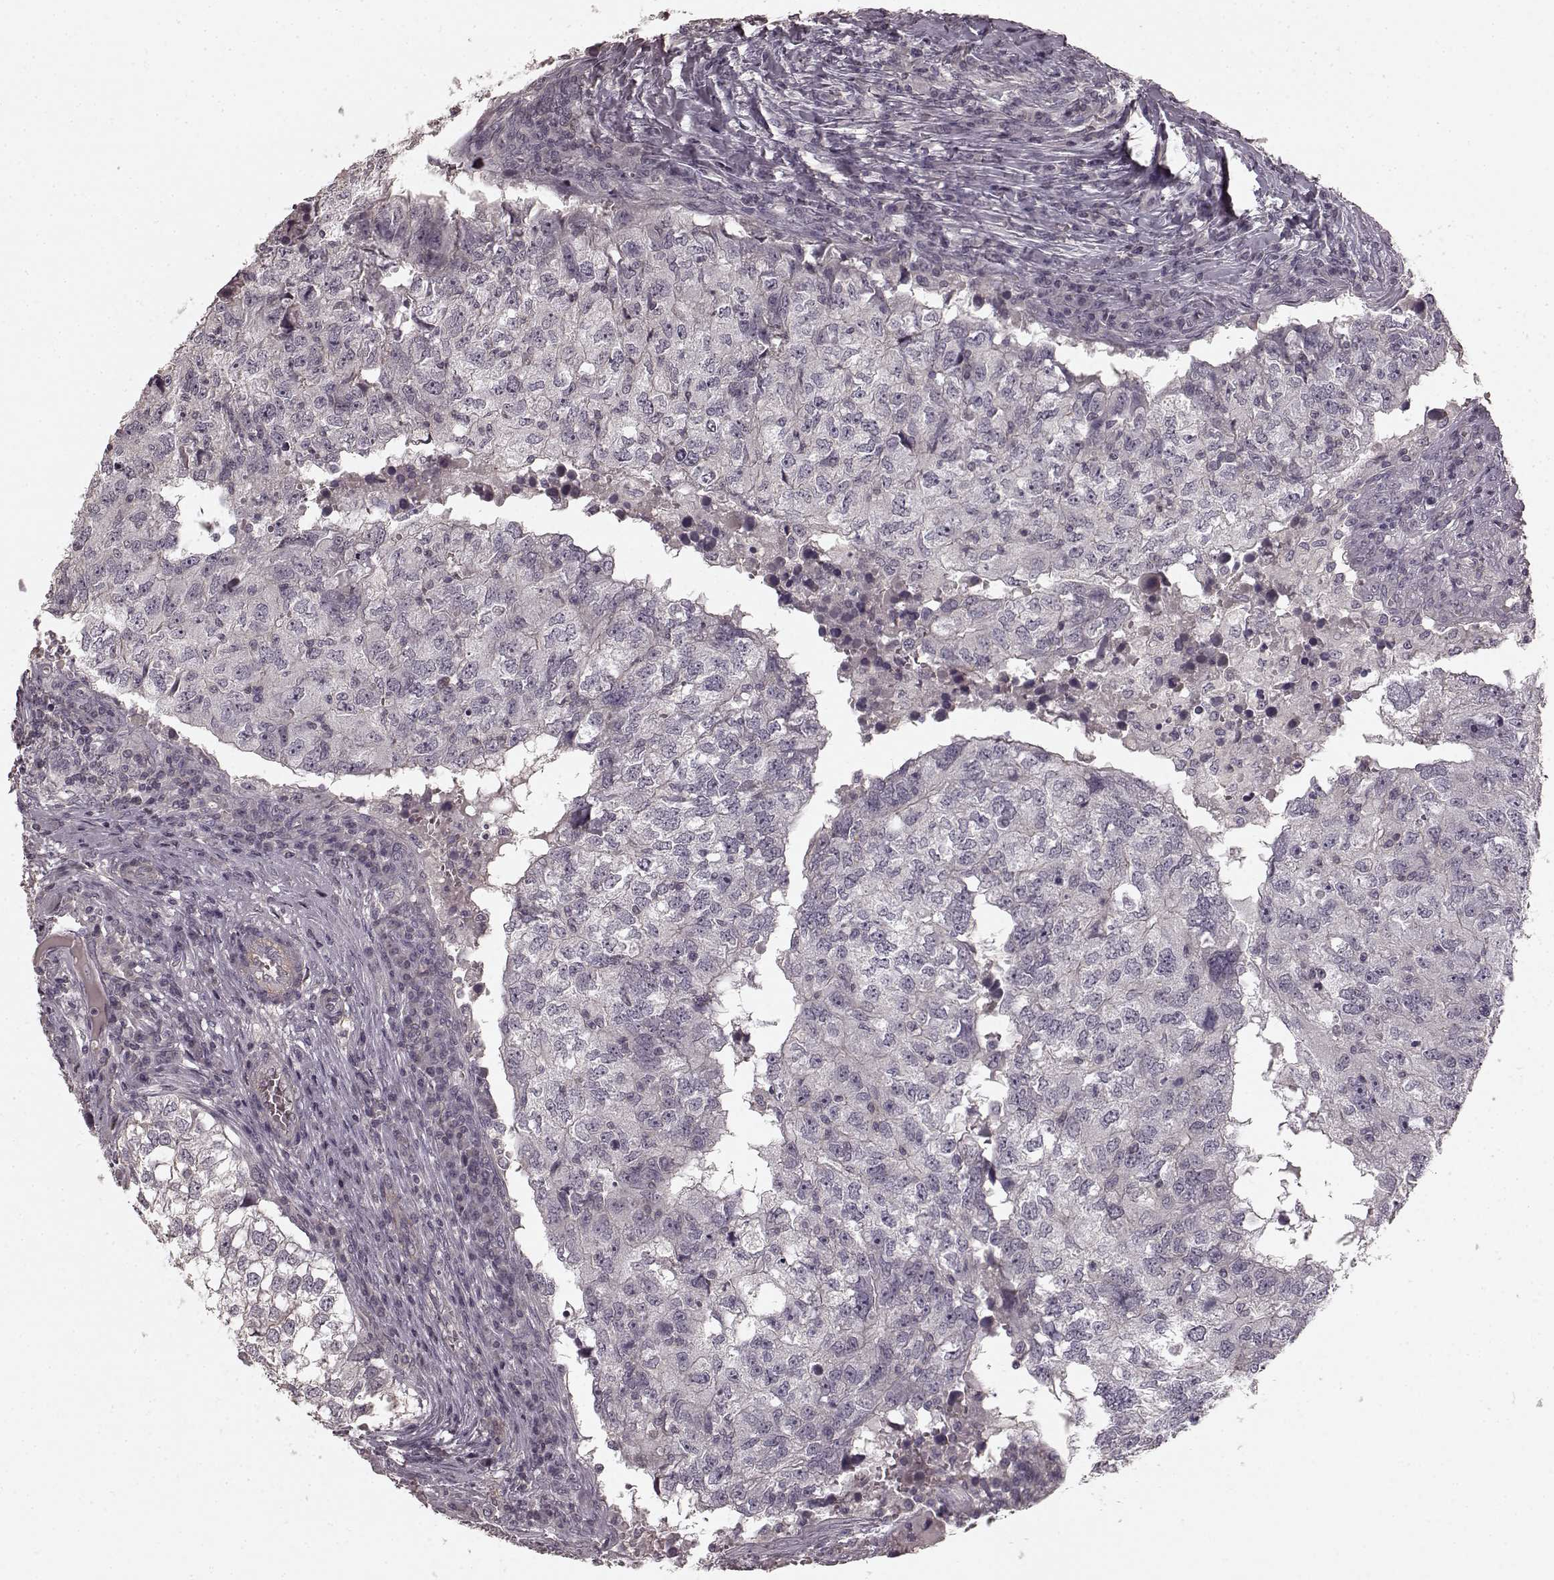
{"staining": {"intensity": "negative", "quantity": "none", "location": "none"}, "tissue": "breast cancer", "cell_type": "Tumor cells", "image_type": "cancer", "snomed": [{"axis": "morphology", "description": "Duct carcinoma"}, {"axis": "topography", "description": "Breast"}], "caption": "Breast infiltrating ductal carcinoma was stained to show a protein in brown. There is no significant expression in tumor cells.", "gene": "PRKCE", "patient": {"sex": "female", "age": 30}}